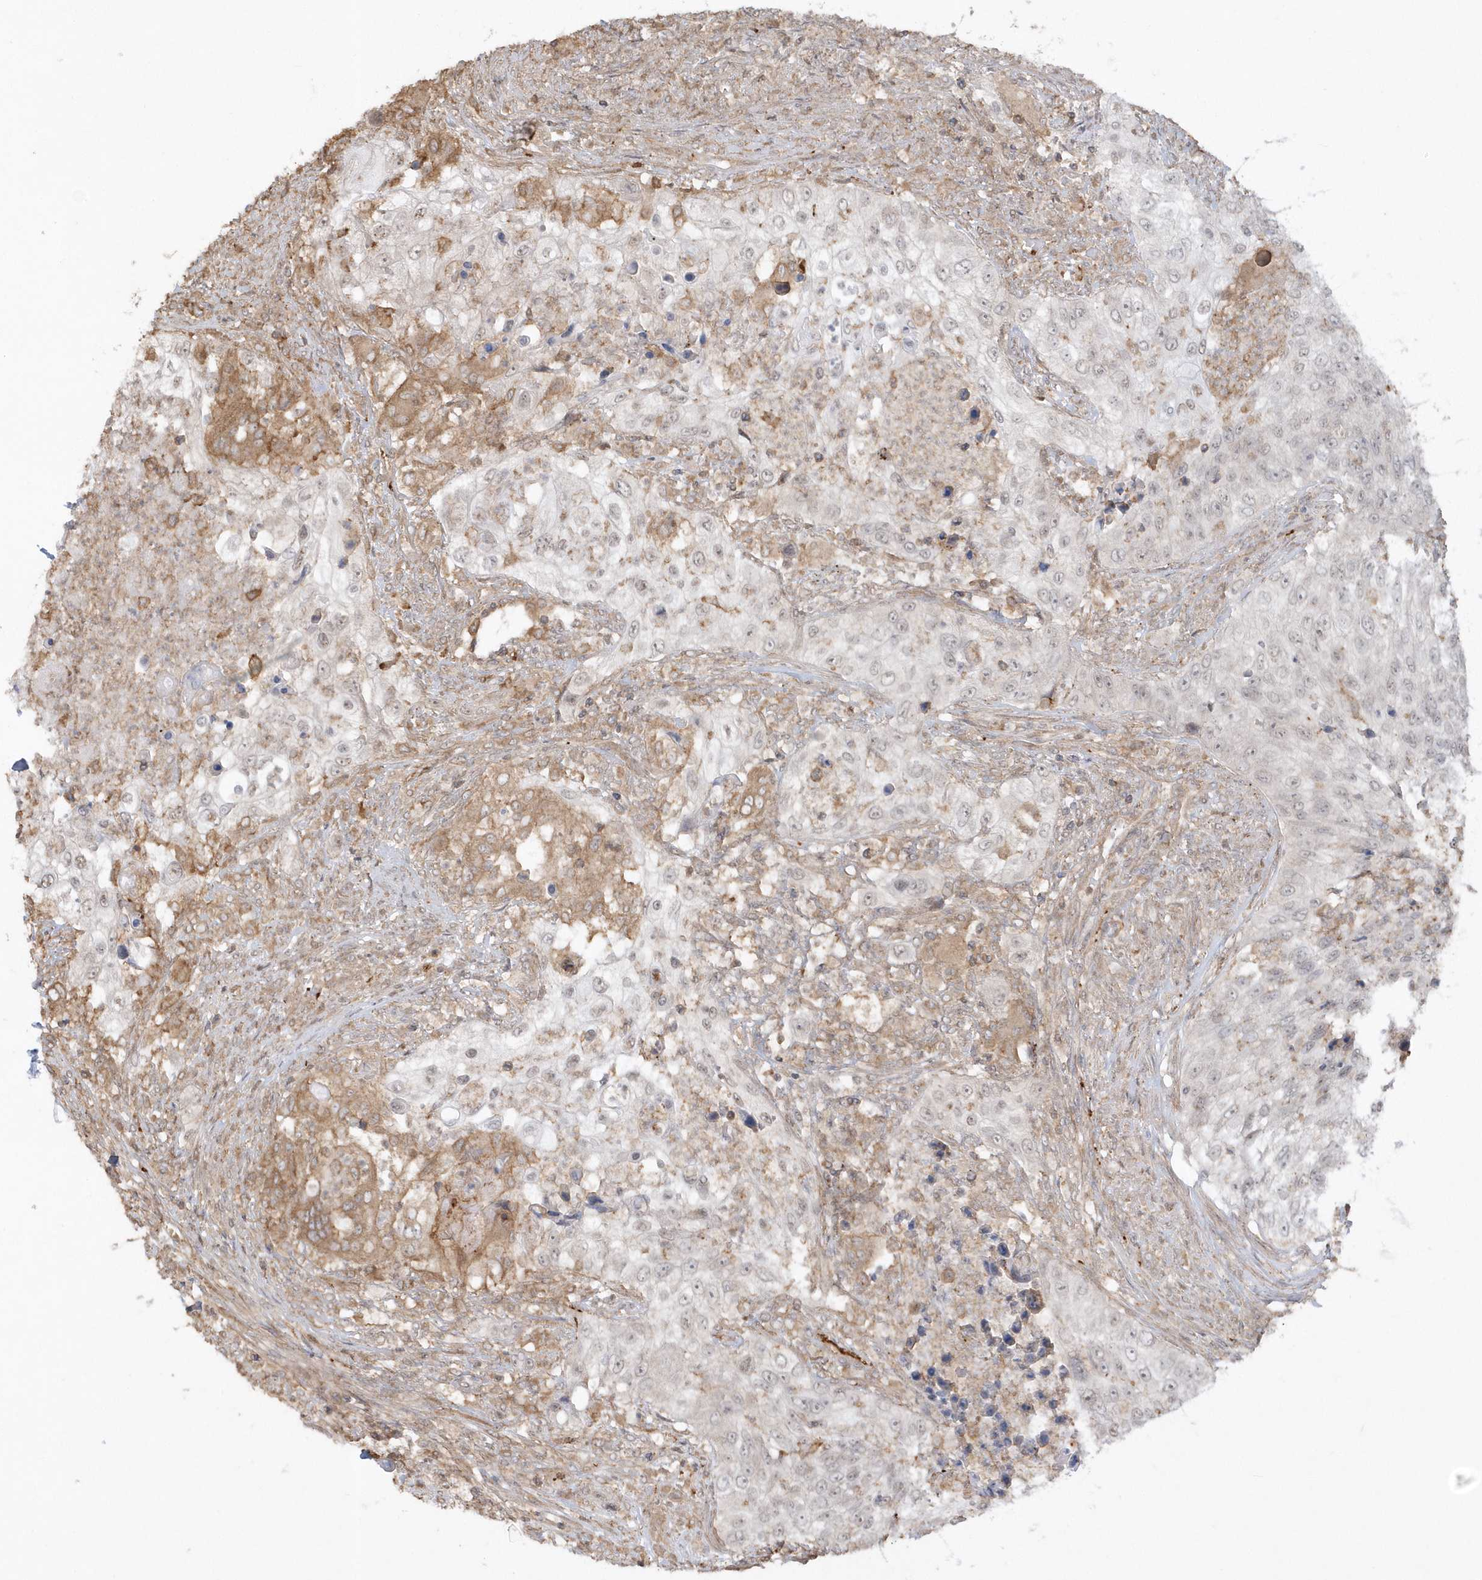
{"staining": {"intensity": "negative", "quantity": "none", "location": "none"}, "tissue": "urothelial cancer", "cell_type": "Tumor cells", "image_type": "cancer", "snomed": [{"axis": "morphology", "description": "Urothelial carcinoma, High grade"}, {"axis": "topography", "description": "Urinary bladder"}], "caption": "This is an immunohistochemistry photomicrograph of human urothelial cancer. There is no expression in tumor cells.", "gene": "BSN", "patient": {"sex": "female", "age": 60}}